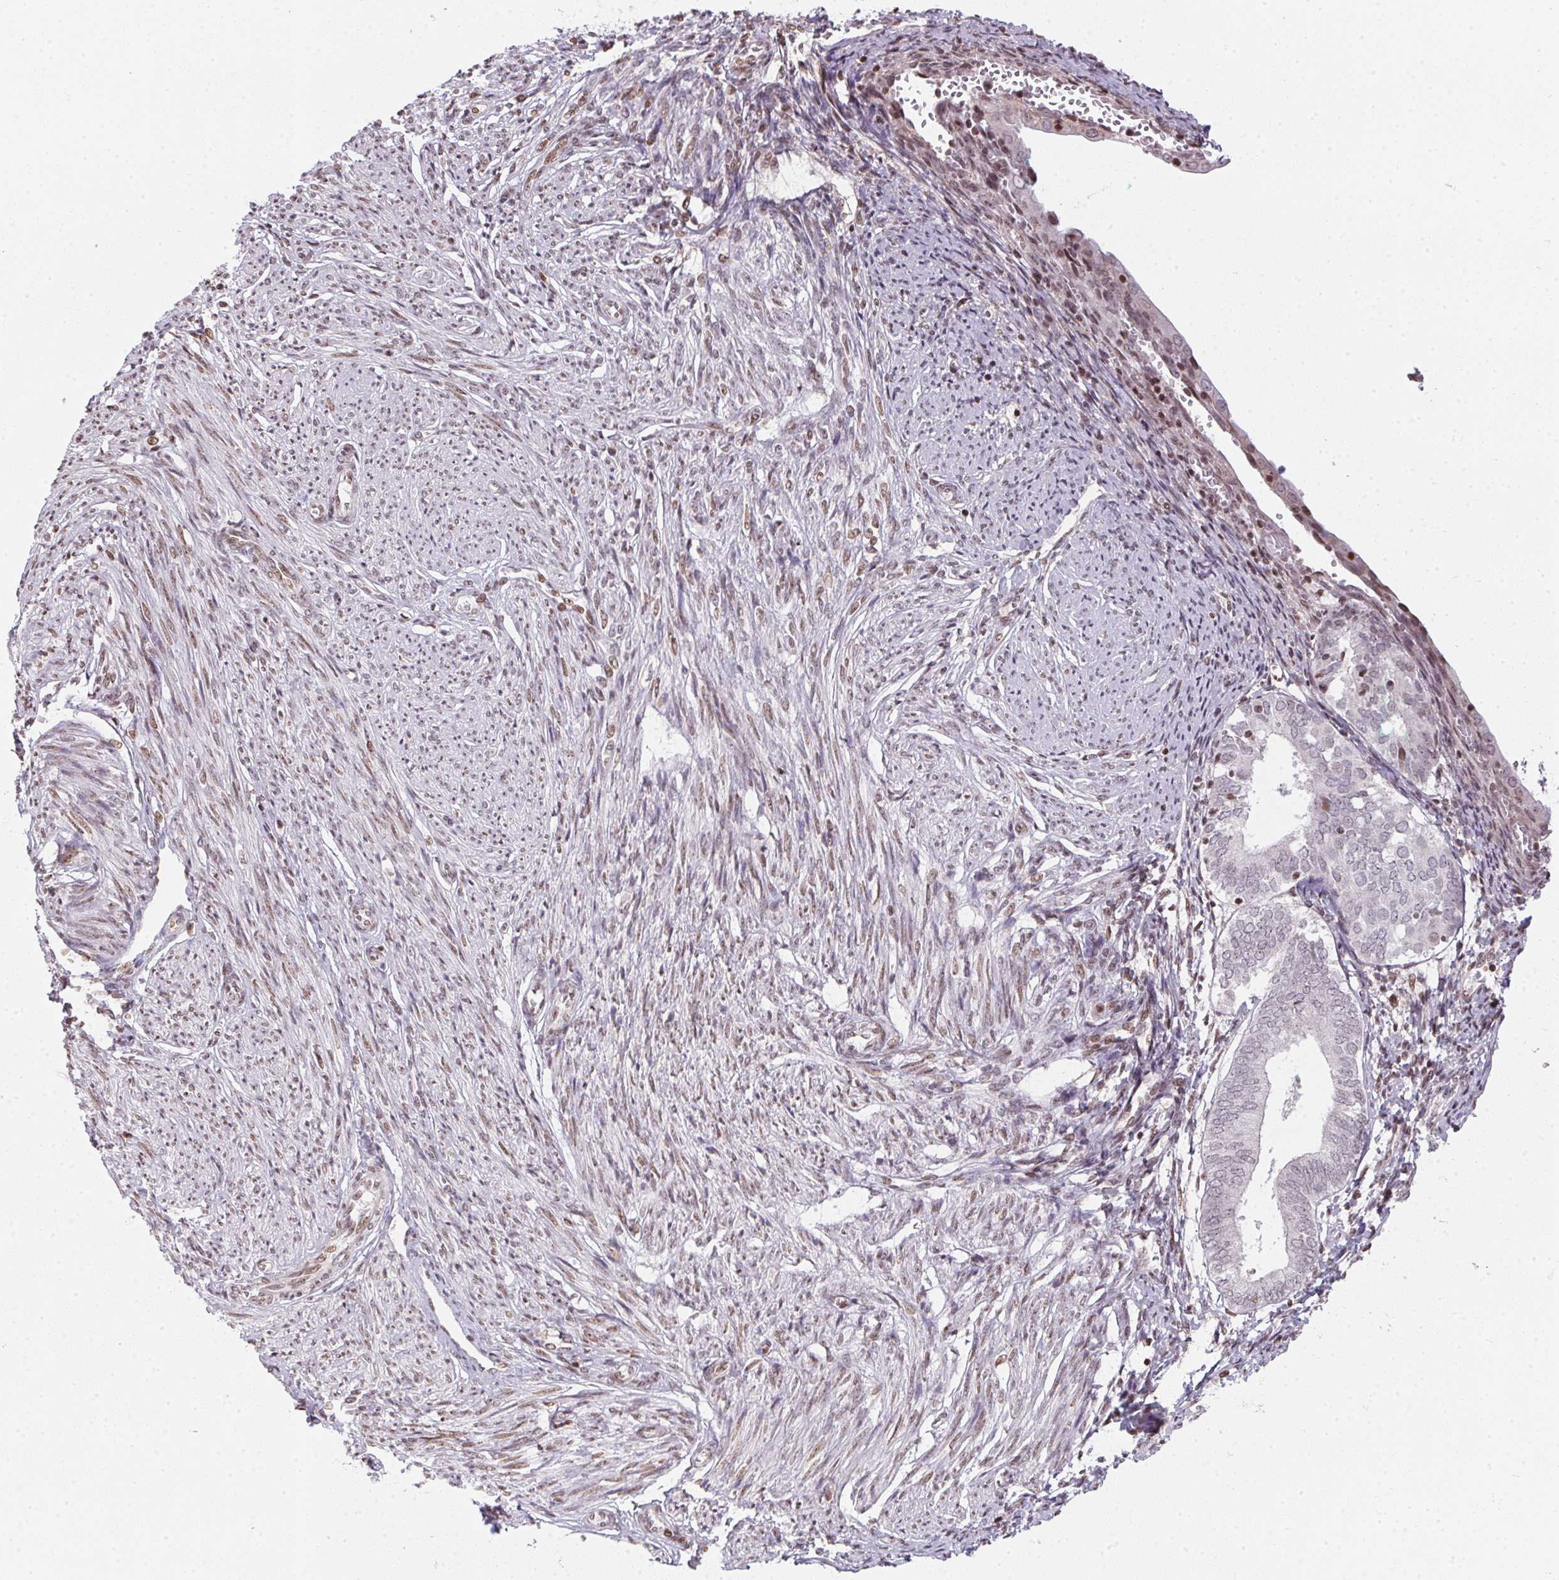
{"staining": {"intensity": "moderate", "quantity": "25%-75%", "location": "nuclear"}, "tissue": "endometrium", "cell_type": "Cells in endometrial stroma", "image_type": "normal", "snomed": [{"axis": "morphology", "description": "Normal tissue, NOS"}, {"axis": "topography", "description": "Endometrium"}], "caption": "Cells in endometrial stroma show moderate nuclear expression in approximately 25%-75% of cells in unremarkable endometrium.", "gene": "RNF181", "patient": {"sex": "female", "age": 50}}